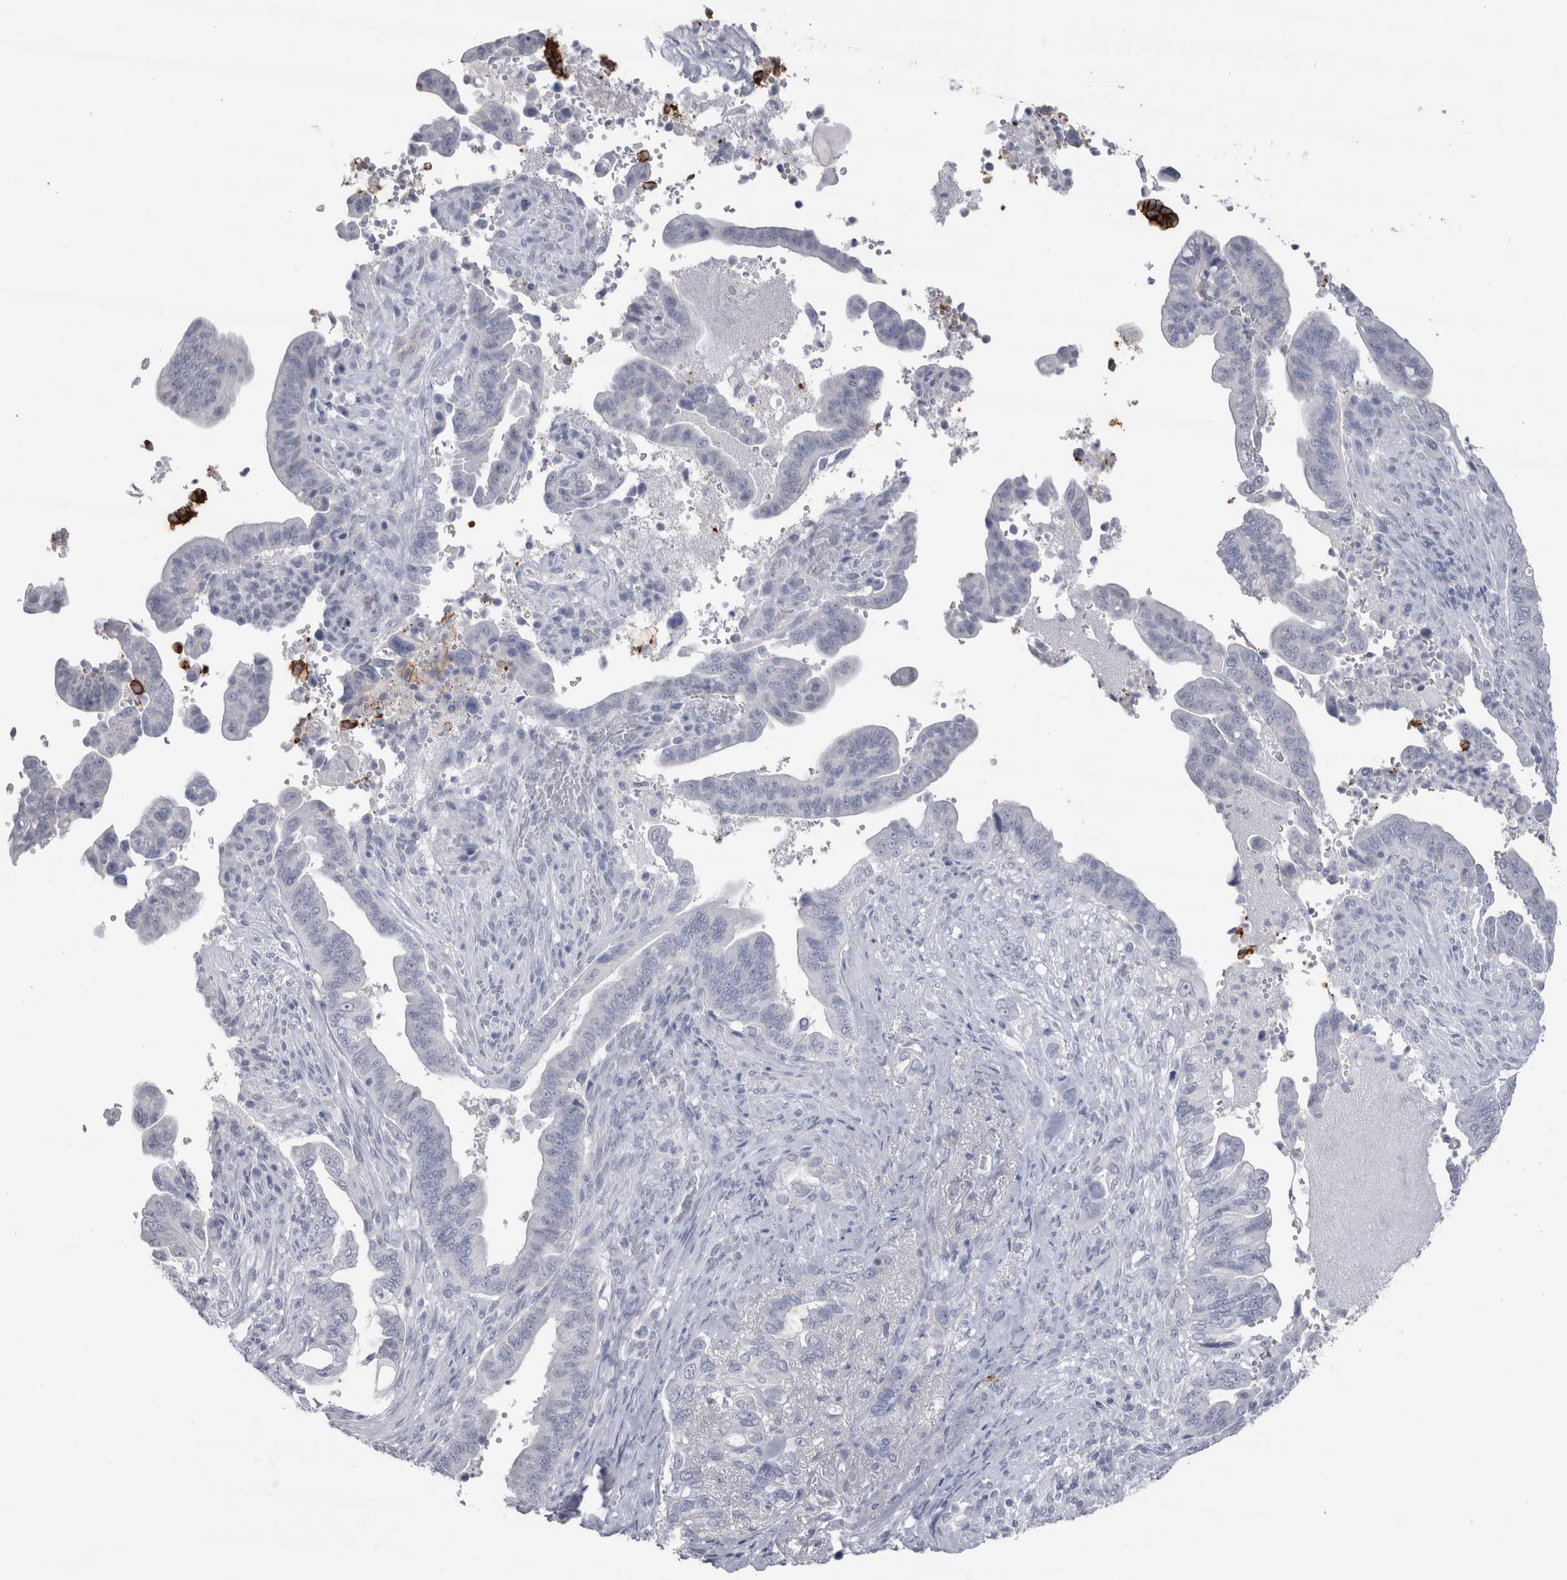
{"staining": {"intensity": "moderate", "quantity": "<25%", "location": "cytoplasmic/membranous"}, "tissue": "pancreatic cancer", "cell_type": "Tumor cells", "image_type": "cancer", "snomed": [{"axis": "morphology", "description": "Adenocarcinoma, NOS"}, {"axis": "topography", "description": "Pancreas"}], "caption": "Immunohistochemistry (IHC) image of neoplastic tissue: human pancreatic adenocarcinoma stained using IHC exhibits low levels of moderate protein expression localized specifically in the cytoplasmic/membranous of tumor cells, appearing as a cytoplasmic/membranous brown color.", "gene": "CDH17", "patient": {"sex": "male", "age": 70}}